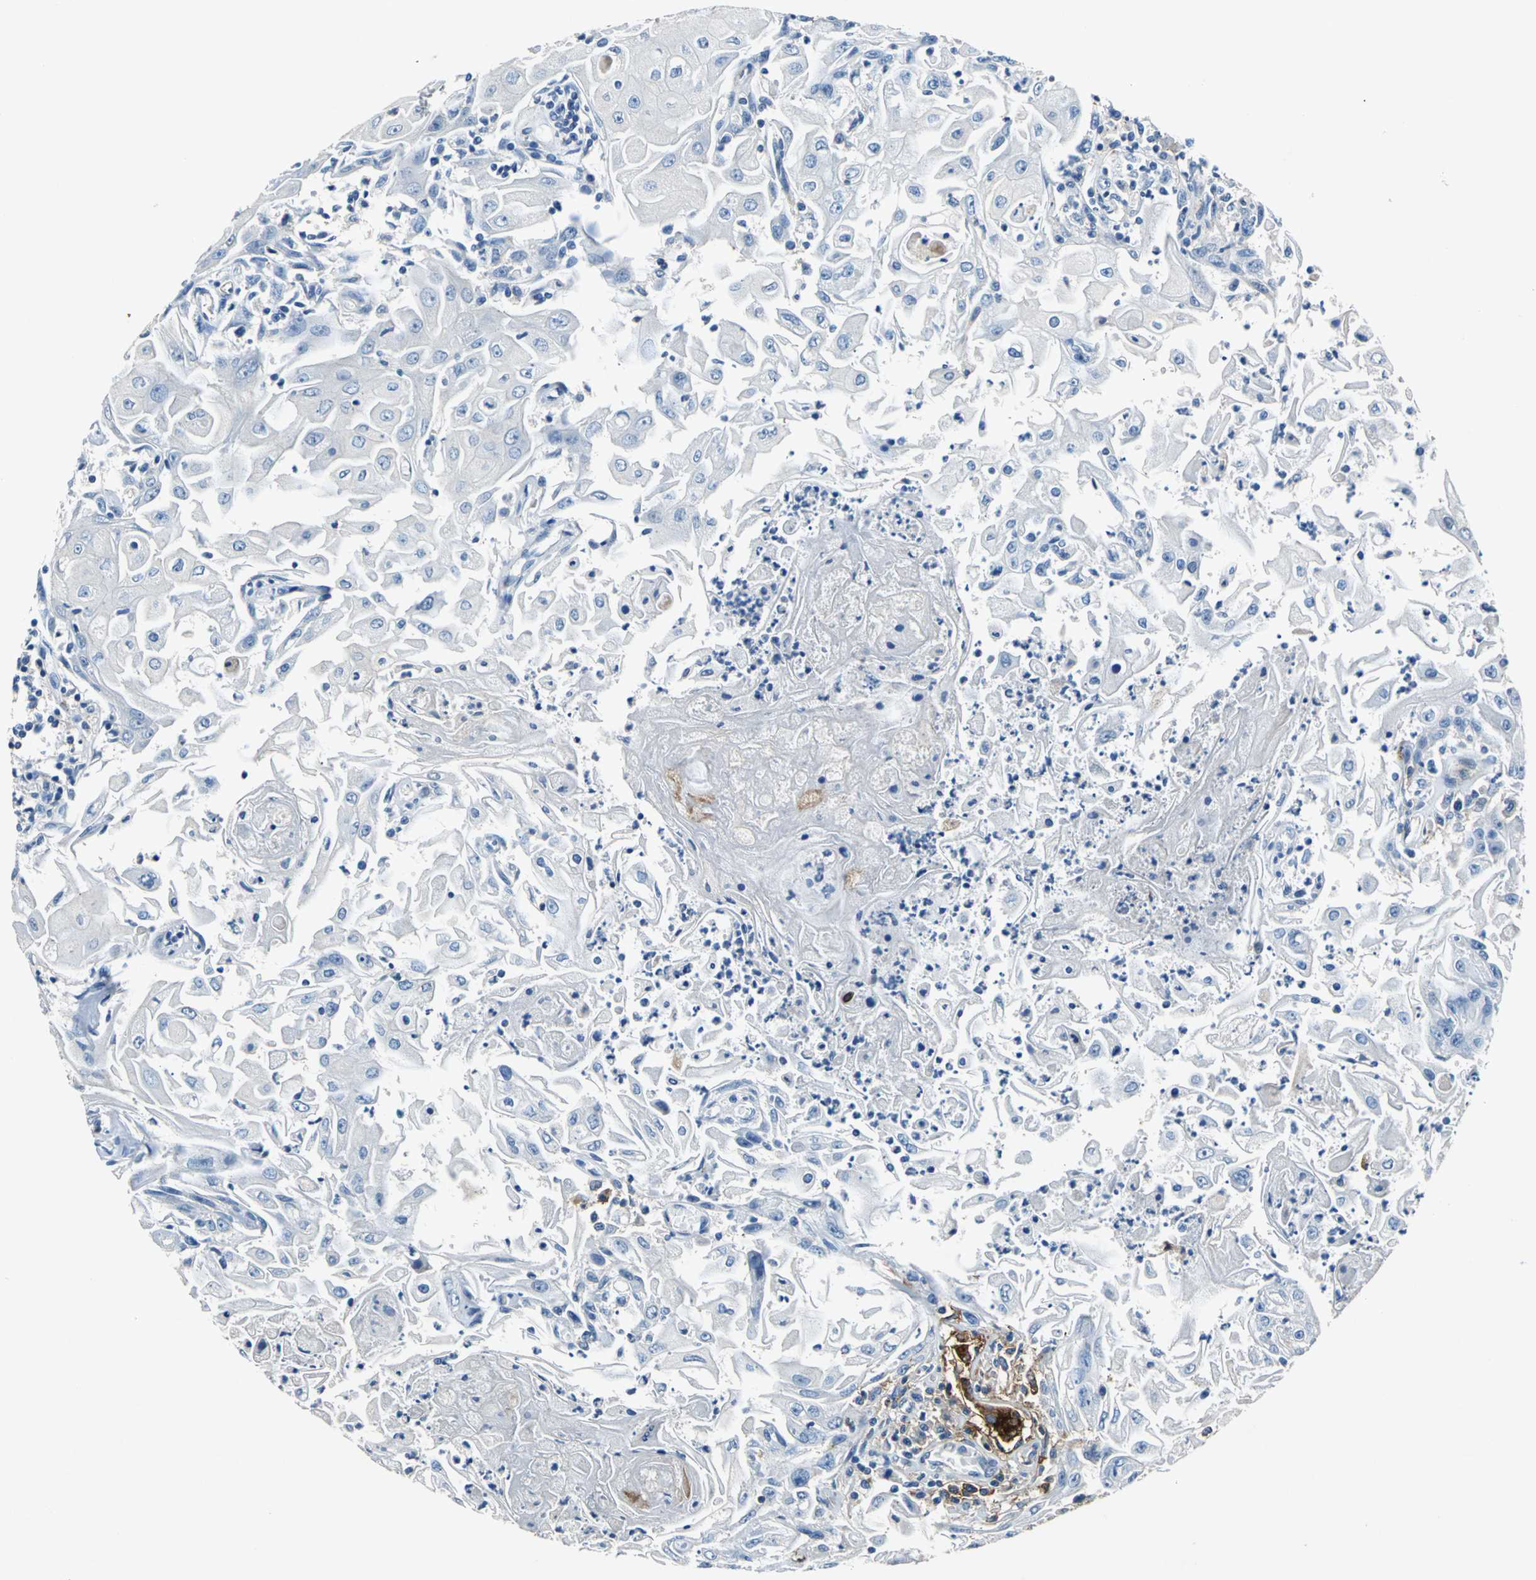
{"staining": {"intensity": "negative", "quantity": "none", "location": "none"}, "tissue": "head and neck cancer", "cell_type": "Tumor cells", "image_type": "cancer", "snomed": [{"axis": "morphology", "description": "Squamous cell carcinoma, NOS"}, {"axis": "topography", "description": "Oral tissue"}, {"axis": "topography", "description": "Head-Neck"}], "caption": "Immunohistochemistry micrograph of neoplastic tissue: head and neck cancer (squamous cell carcinoma) stained with DAB (3,3'-diaminobenzidine) displays no significant protein expression in tumor cells. (DAB (3,3'-diaminobenzidine) IHC with hematoxylin counter stain).", "gene": "RPS13", "patient": {"sex": "female", "age": 76}}